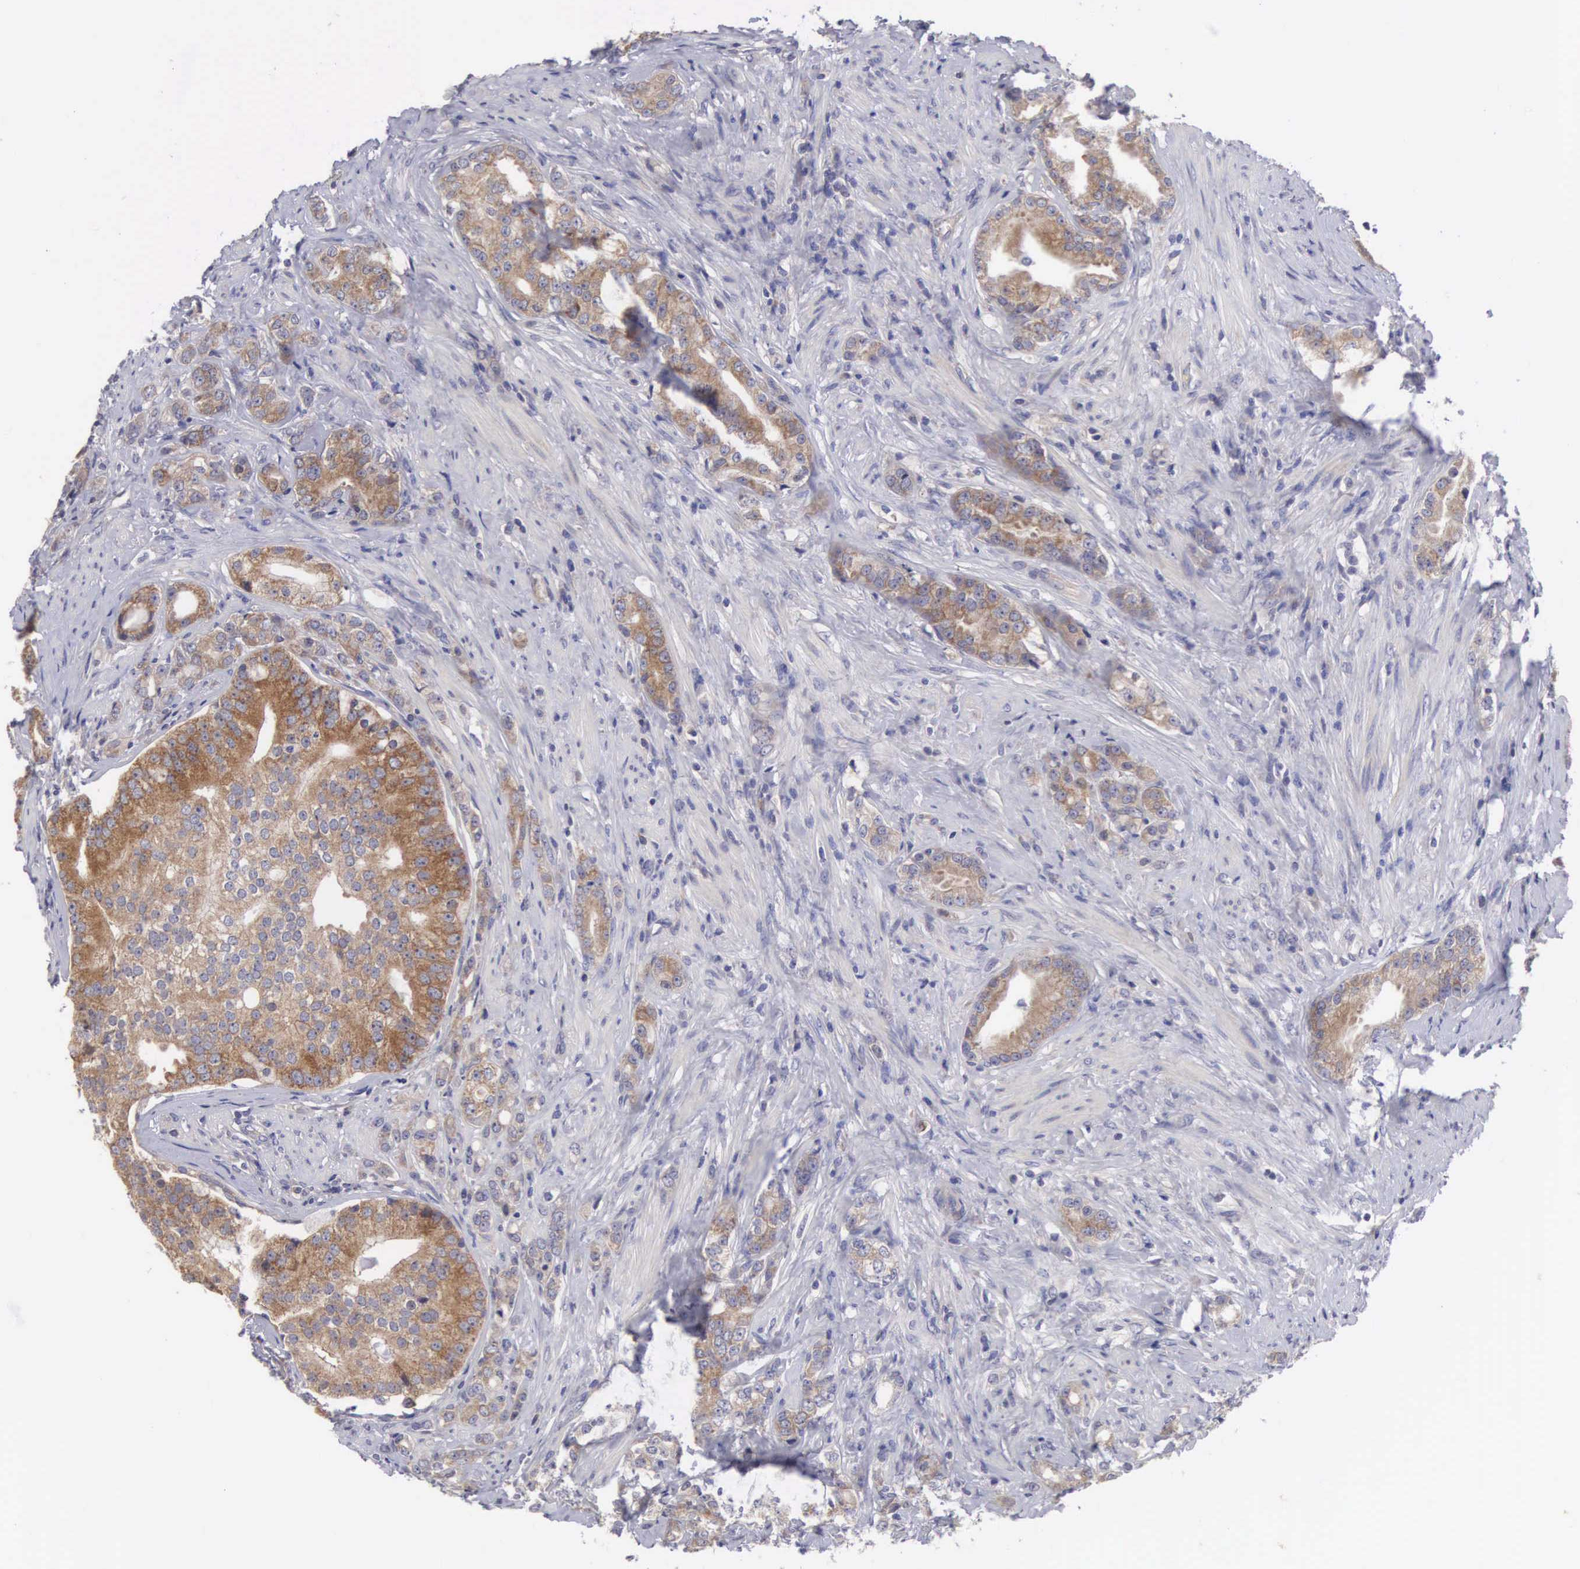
{"staining": {"intensity": "moderate", "quantity": ">75%", "location": "cytoplasmic/membranous"}, "tissue": "prostate cancer", "cell_type": "Tumor cells", "image_type": "cancer", "snomed": [{"axis": "morphology", "description": "Adenocarcinoma, Medium grade"}, {"axis": "topography", "description": "Prostate"}], "caption": "This histopathology image reveals adenocarcinoma (medium-grade) (prostate) stained with IHC to label a protein in brown. The cytoplasmic/membranous of tumor cells show moderate positivity for the protein. Nuclei are counter-stained blue.", "gene": "TXLNG", "patient": {"sex": "male", "age": 59}}